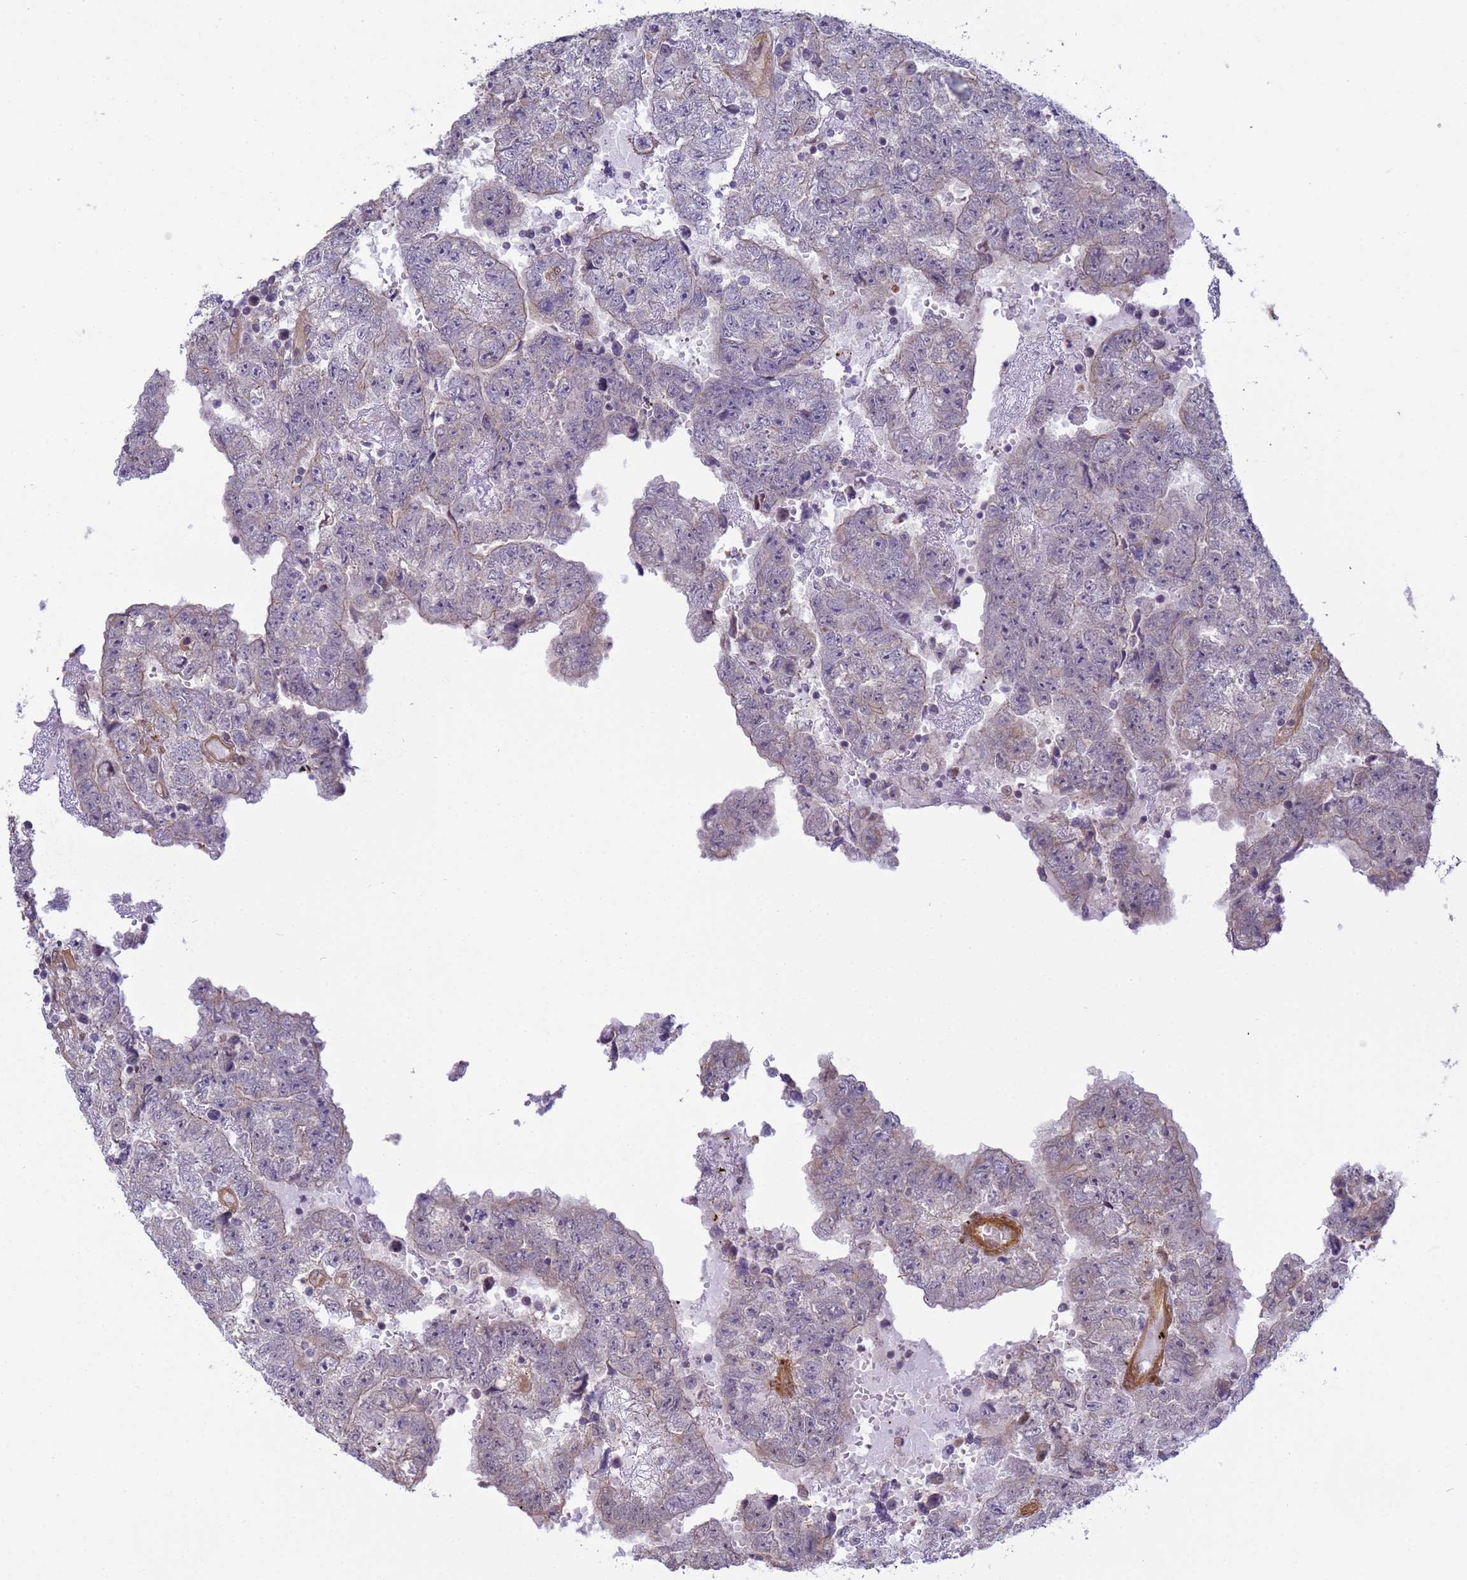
{"staining": {"intensity": "negative", "quantity": "none", "location": "none"}, "tissue": "testis cancer", "cell_type": "Tumor cells", "image_type": "cancer", "snomed": [{"axis": "morphology", "description": "Carcinoma, Embryonal, NOS"}, {"axis": "topography", "description": "Testis"}], "caption": "Protein analysis of testis cancer shows no significant expression in tumor cells.", "gene": "ITGB4", "patient": {"sex": "male", "age": 25}}